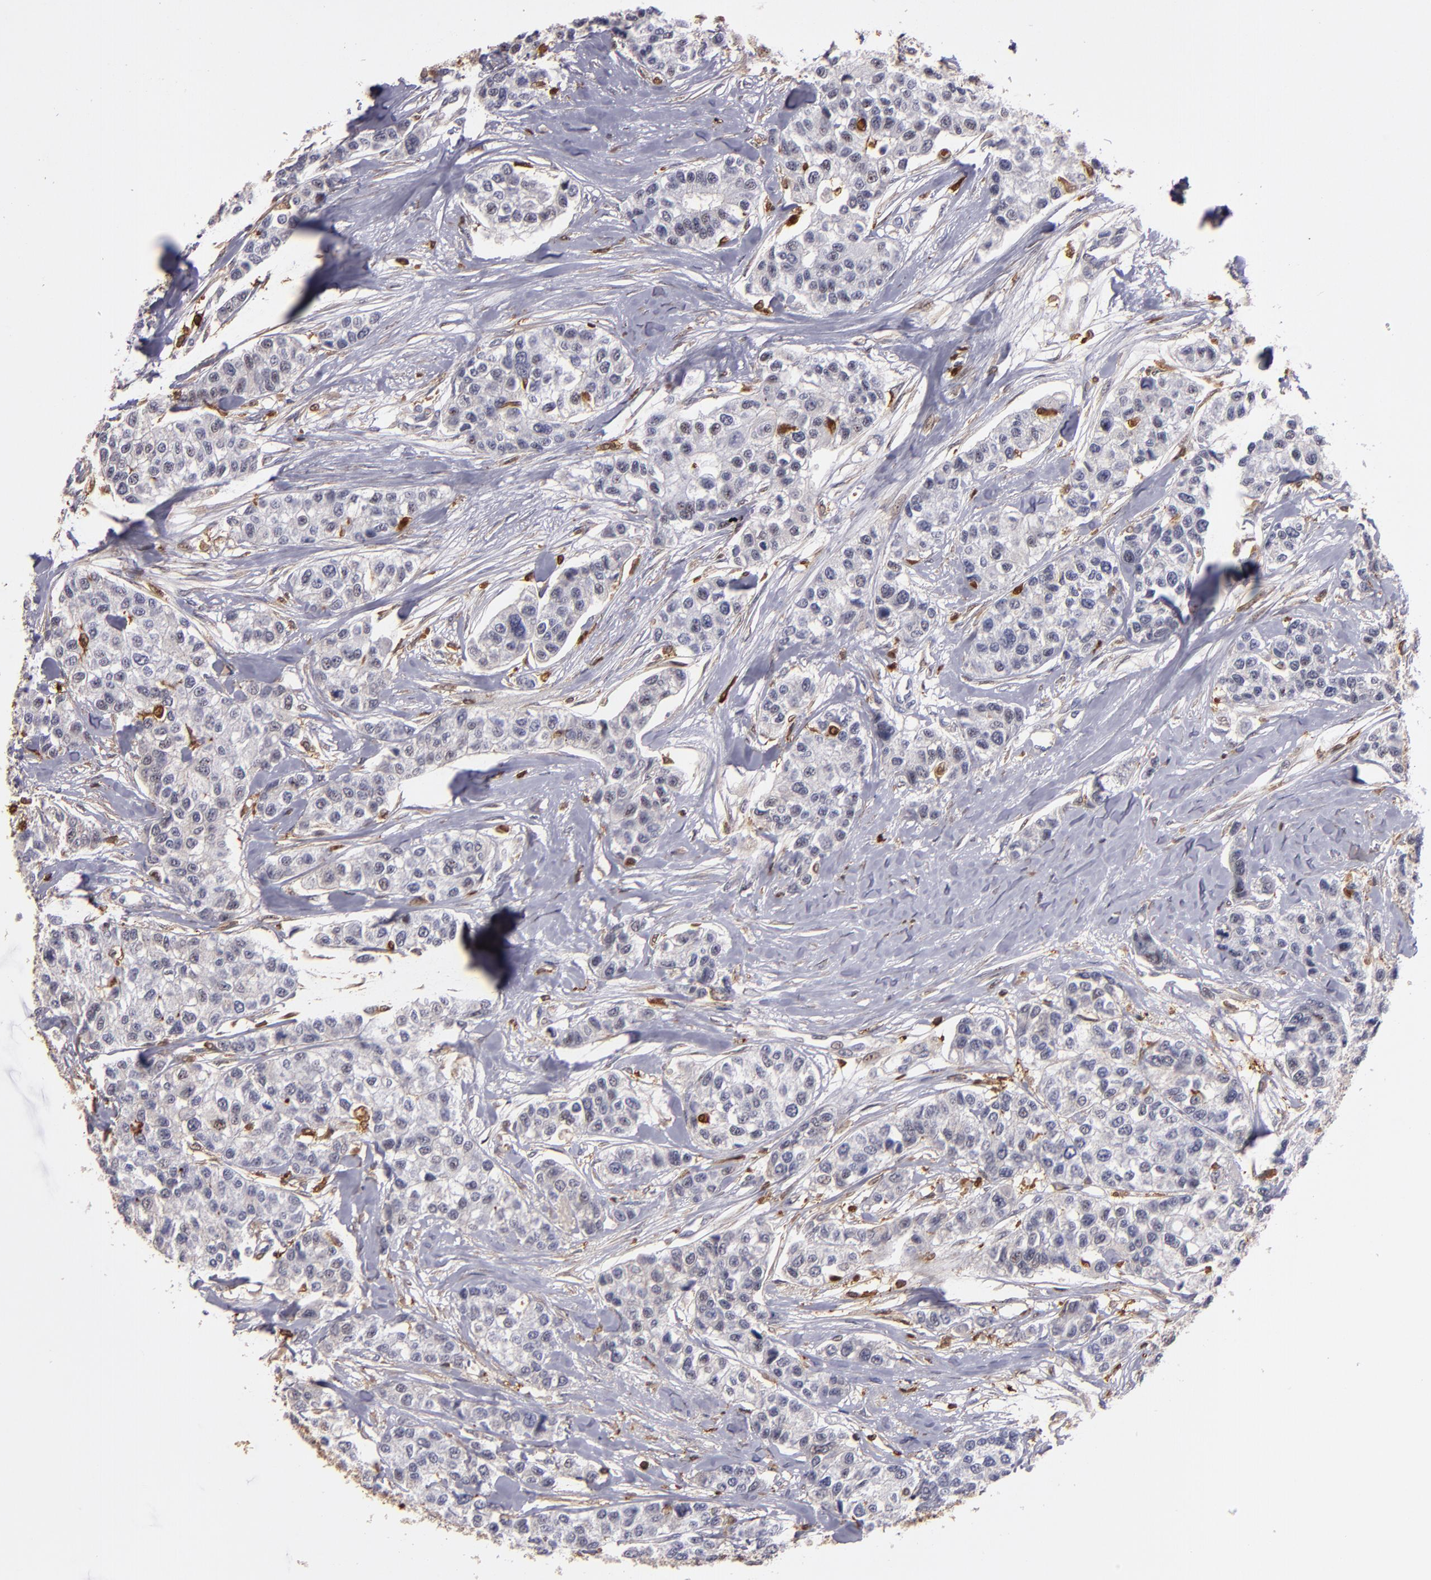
{"staining": {"intensity": "weak", "quantity": "<25%", "location": "nuclear"}, "tissue": "breast cancer", "cell_type": "Tumor cells", "image_type": "cancer", "snomed": [{"axis": "morphology", "description": "Duct carcinoma"}, {"axis": "topography", "description": "Breast"}], "caption": "A high-resolution image shows immunohistochemistry staining of breast cancer (invasive ductal carcinoma), which demonstrates no significant expression in tumor cells. (DAB (3,3'-diaminobenzidine) immunohistochemistry (IHC), high magnification).", "gene": "WAS", "patient": {"sex": "female", "age": 51}}